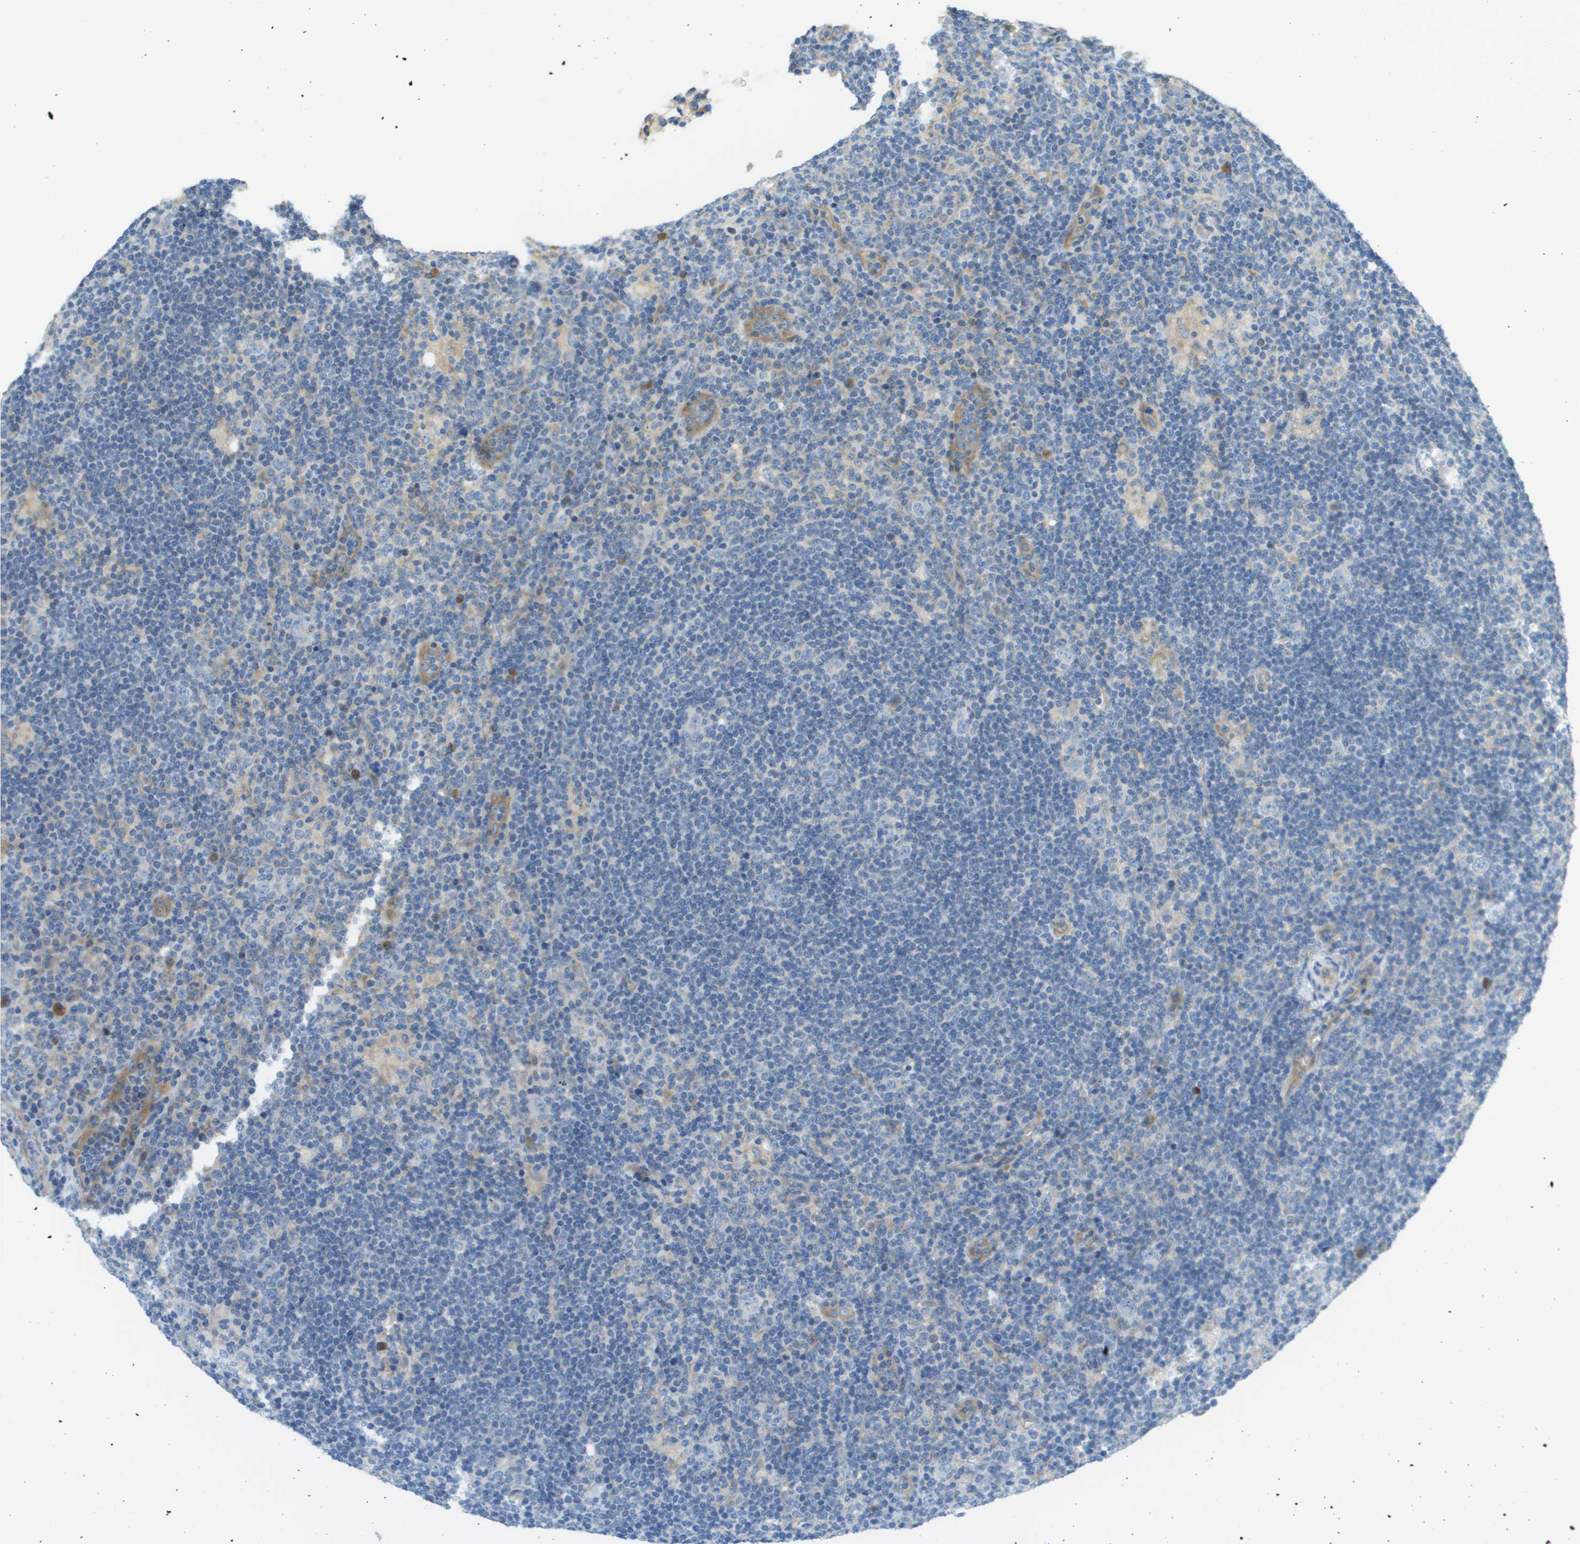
{"staining": {"intensity": "negative", "quantity": "none", "location": "none"}, "tissue": "lymphoma", "cell_type": "Tumor cells", "image_type": "cancer", "snomed": [{"axis": "morphology", "description": "Hodgkin's disease, NOS"}, {"axis": "topography", "description": "Lymph node"}], "caption": "This is an IHC micrograph of human Hodgkin's disease. There is no expression in tumor cells.", "gene": "DNAJB11", "patient": {"sex": "female", "age": 57}}